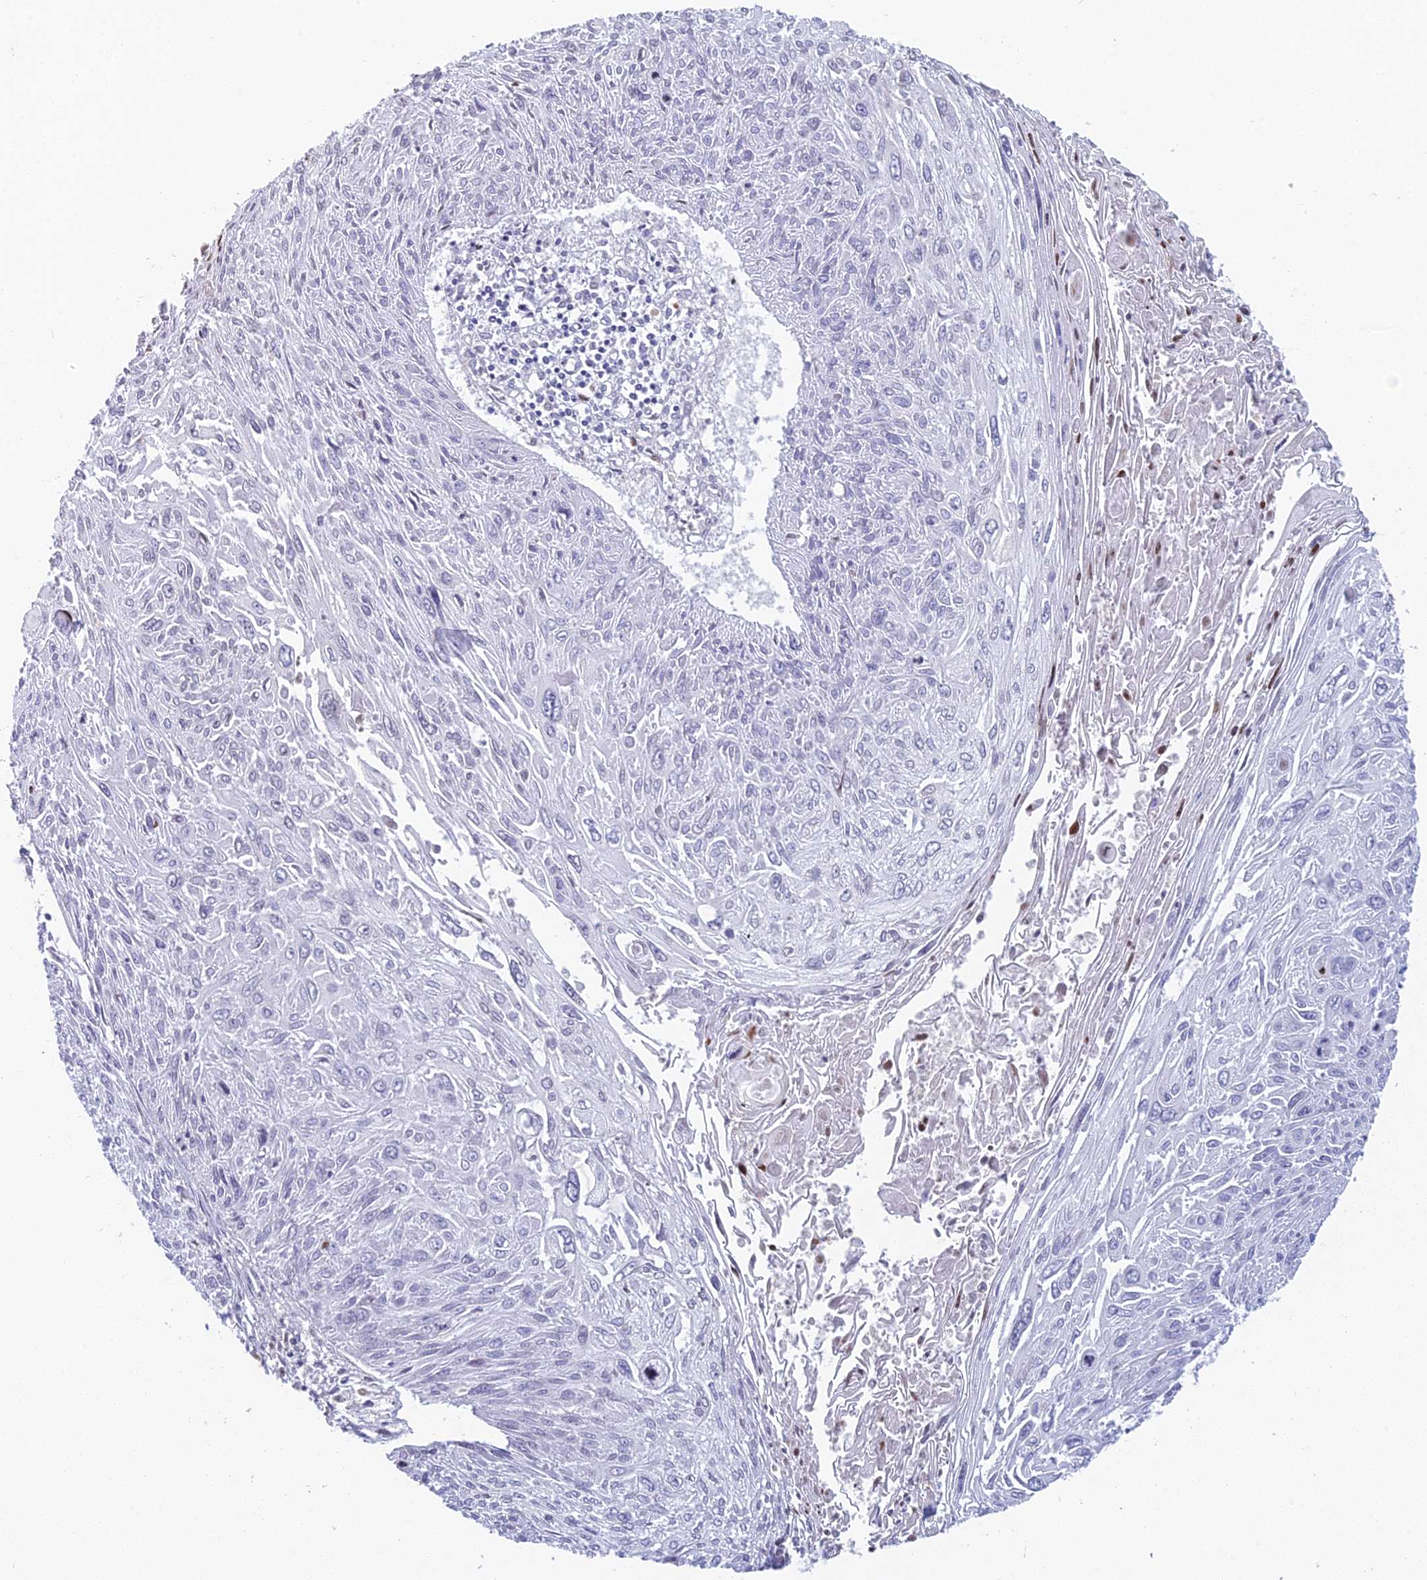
{"staining": {"intensity": "negative", "quantity": "none", "location": "none"}, "tissue": "cervical cancer", "cell_type": "Tumor cells", "image_type": "cancer", "snomed": [{"axis": "morphology", "description": "Squamous cell carcinoma, NOS"}, {"axis": "topography", "description": "Cervix"}], "caption": "Immunohistochemical staining of cervical cancer reveals no significant positivity in tumor cells.", "gene": "REXO5", "patient": {"sex": "female", "age": 51}}